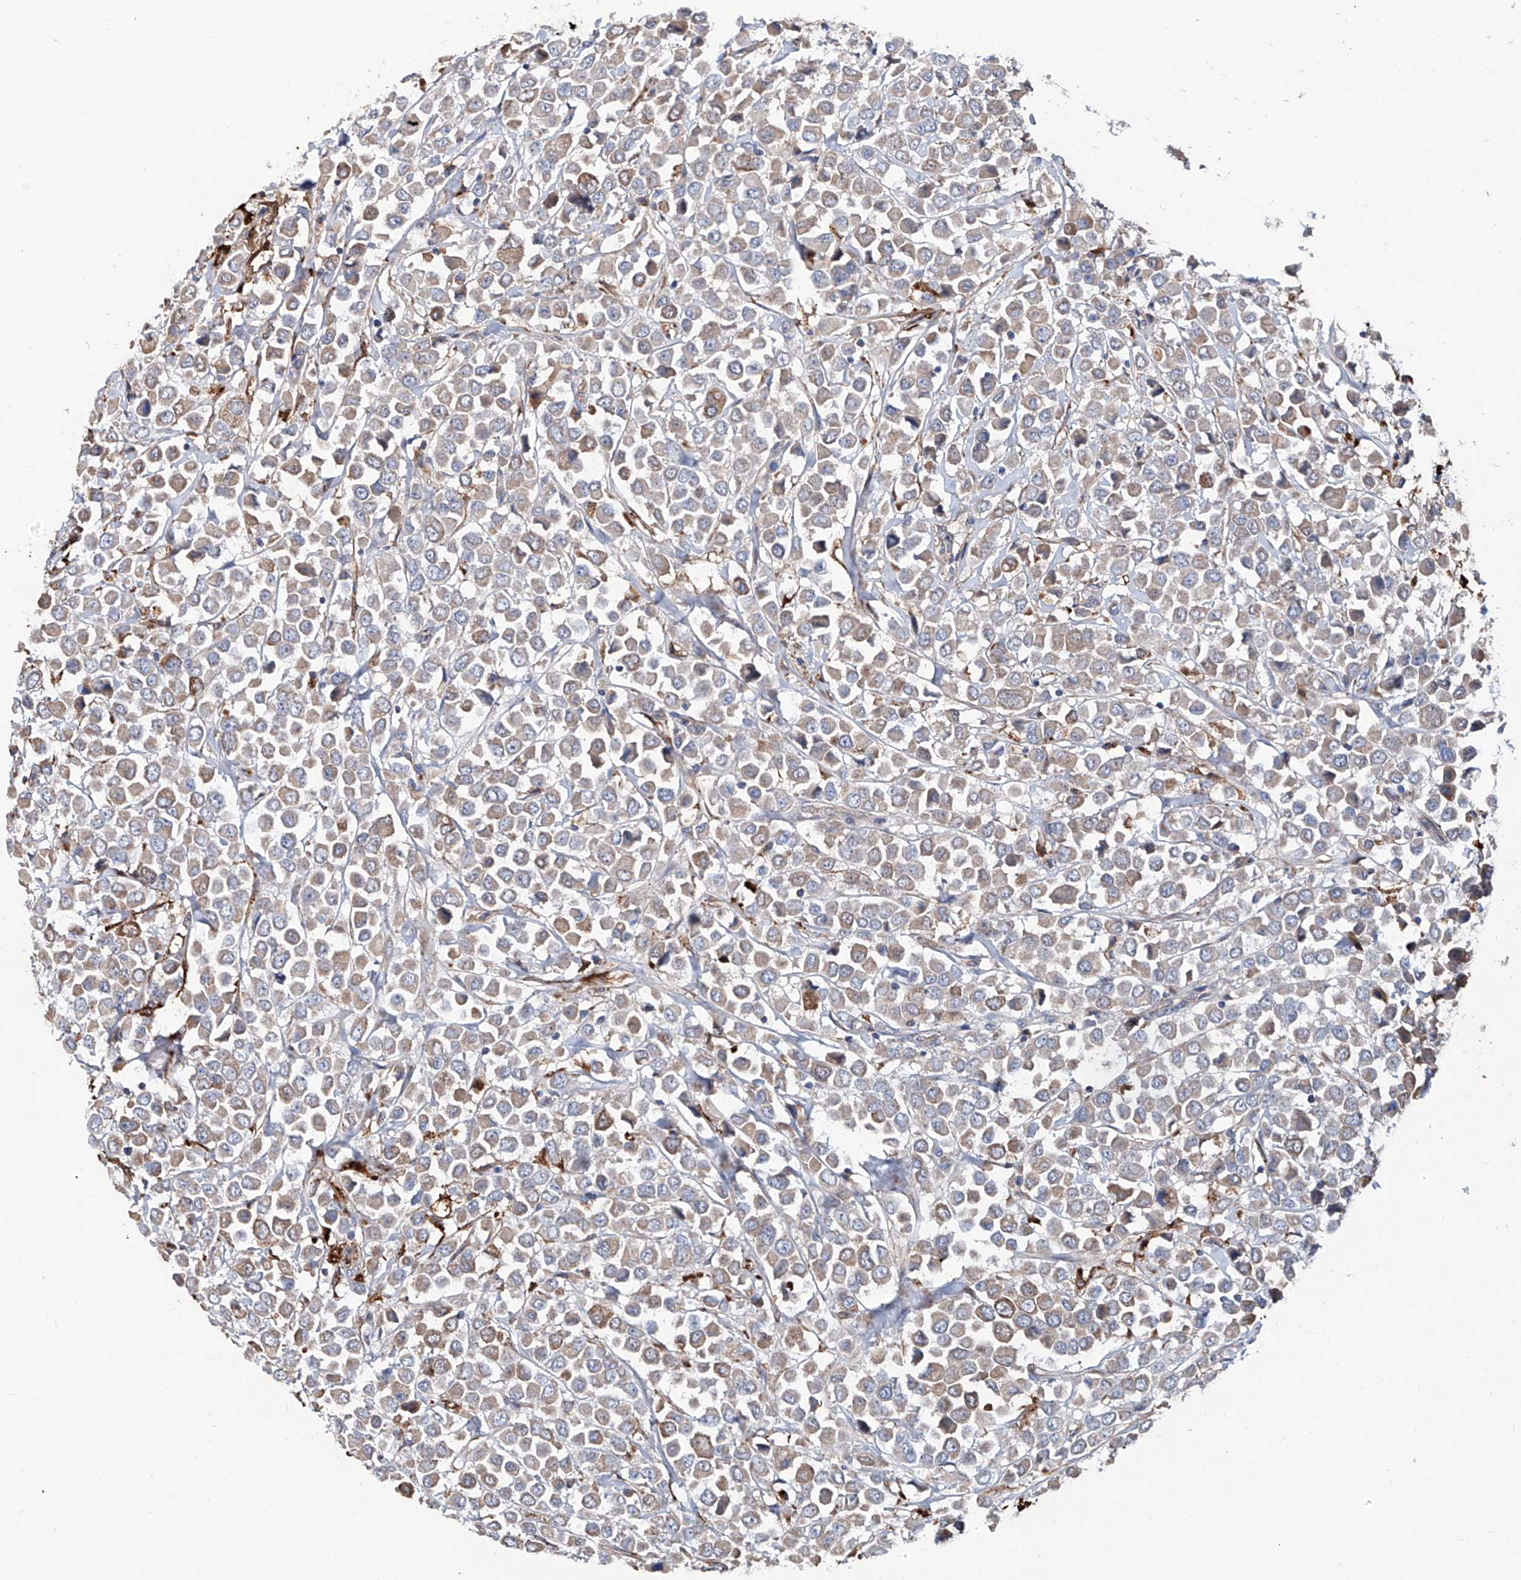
{"staining": {"intensity": "weak", "quantity": "25%-75%", "location": "cytoplasmic/membranous"}, "tissue": "breast cancer", "cell_type": "Tumor cells", "image_type": "cancer", "snomed": [{"axis": "morphology", "description": "Duct carcinoma"}, {"axis": "topography", "description": "Breast"}], "caption": "Protein expression analysis of breast cancer shows weak cytoplasmic/membranous positivity in about 25%-75% of tumor cells.", "gene": "NHS", "patient": {"sex": "female", "age": 61}}